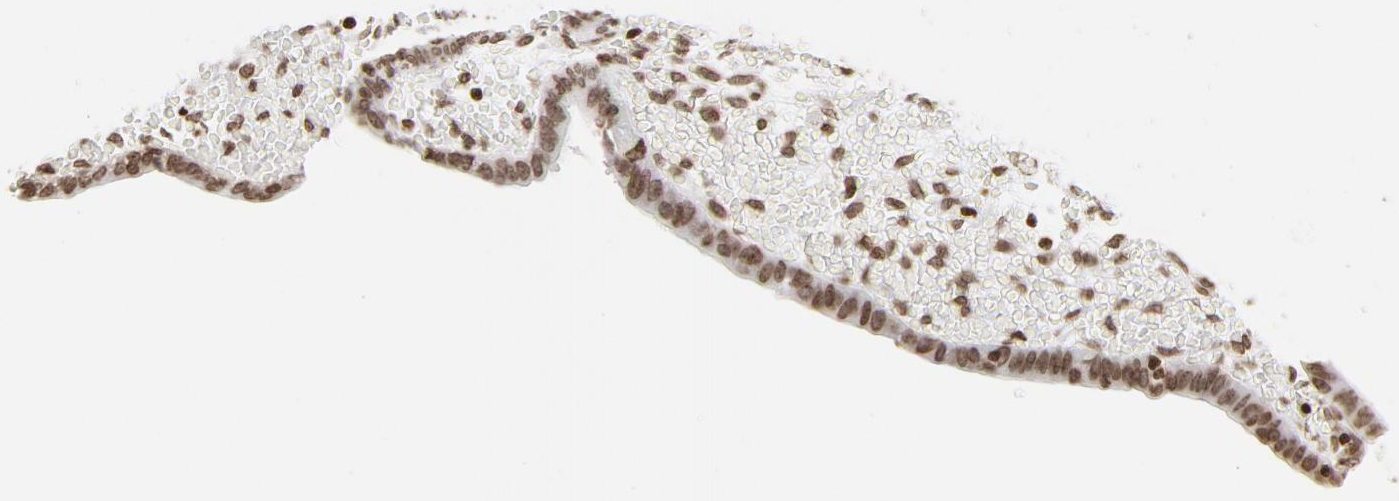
{"staining": {"intensity": "moderate", "quantity": ">75%", "location": "nuclear"}, "tissue": "endometrium", "cell_type": "Cells in endometrial stroma", "image_type": "normal", "snomed": [{"axis": "morphology", "description": "Normal tissue, NOS"}, {"axis": "topography", "description": "Endometrium"}], "caption": "Immunohistochemistry (IHC) (DAB (3,3'-diaminobenzidine)) staining of unremarkable endometrium reveals moderate nuclear protein expression in about >75% of cells in endometrial stroma.", "gene": "H2AC12", "patient": {"sex": "female", "age": 42}}